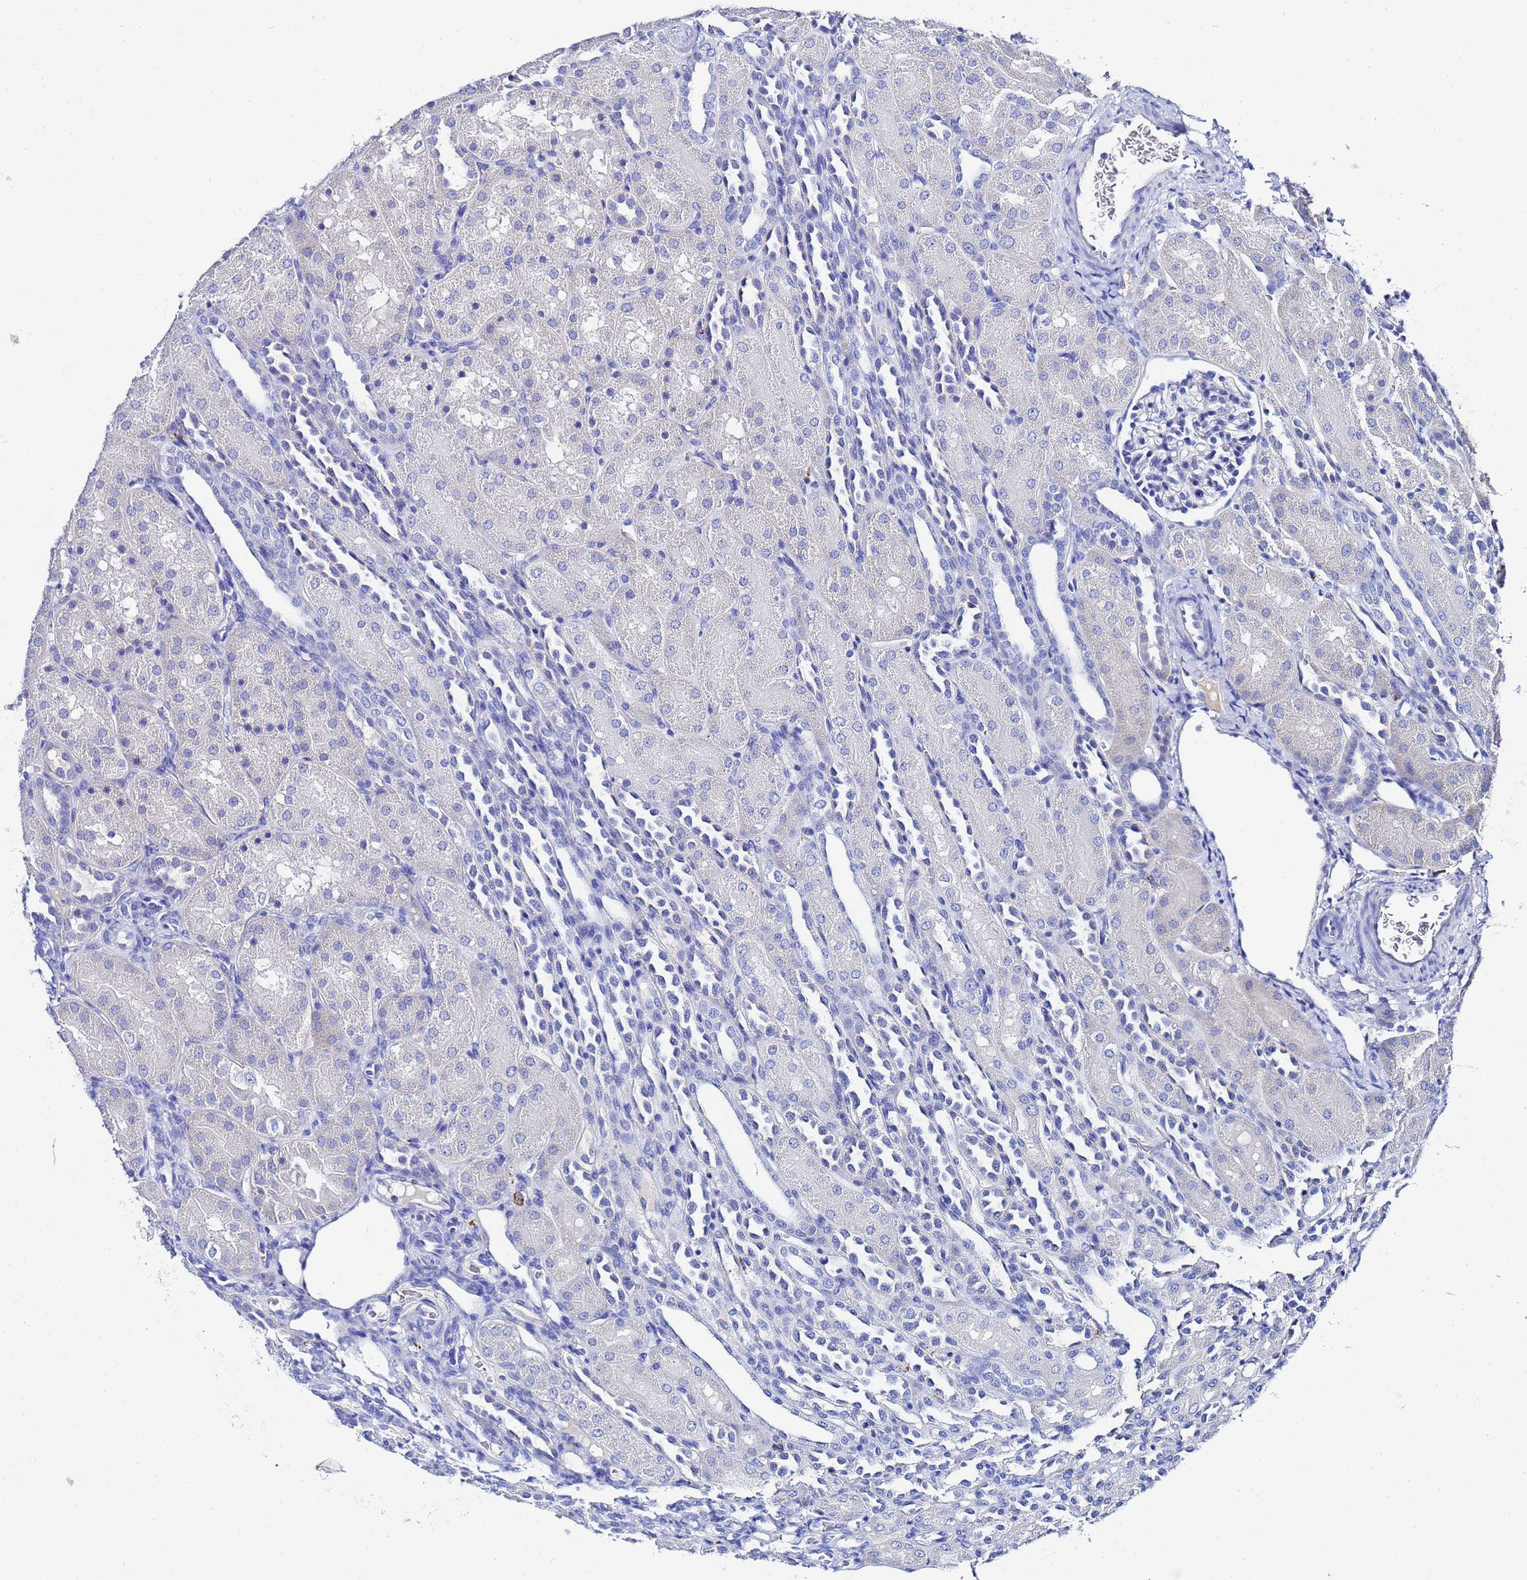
{"staining": {"intensity": "negative", "quantity": "none", "location": "none"}, "tissue": "kidney", "cell_type": "Cells in glomeruli", "image_type": "normal", "snomed": [{"axis": "morphology", "description": "Normal tissue, NOS"}, {"axis": "topography", "description": "Kidney"}], "caption": "This is an immunohistochemistry histopathology image of normal kidney. There is no expression in cells in glomeruli.", "gene": "AQP12A", "patient": {"sex": "male", "age": 1}}